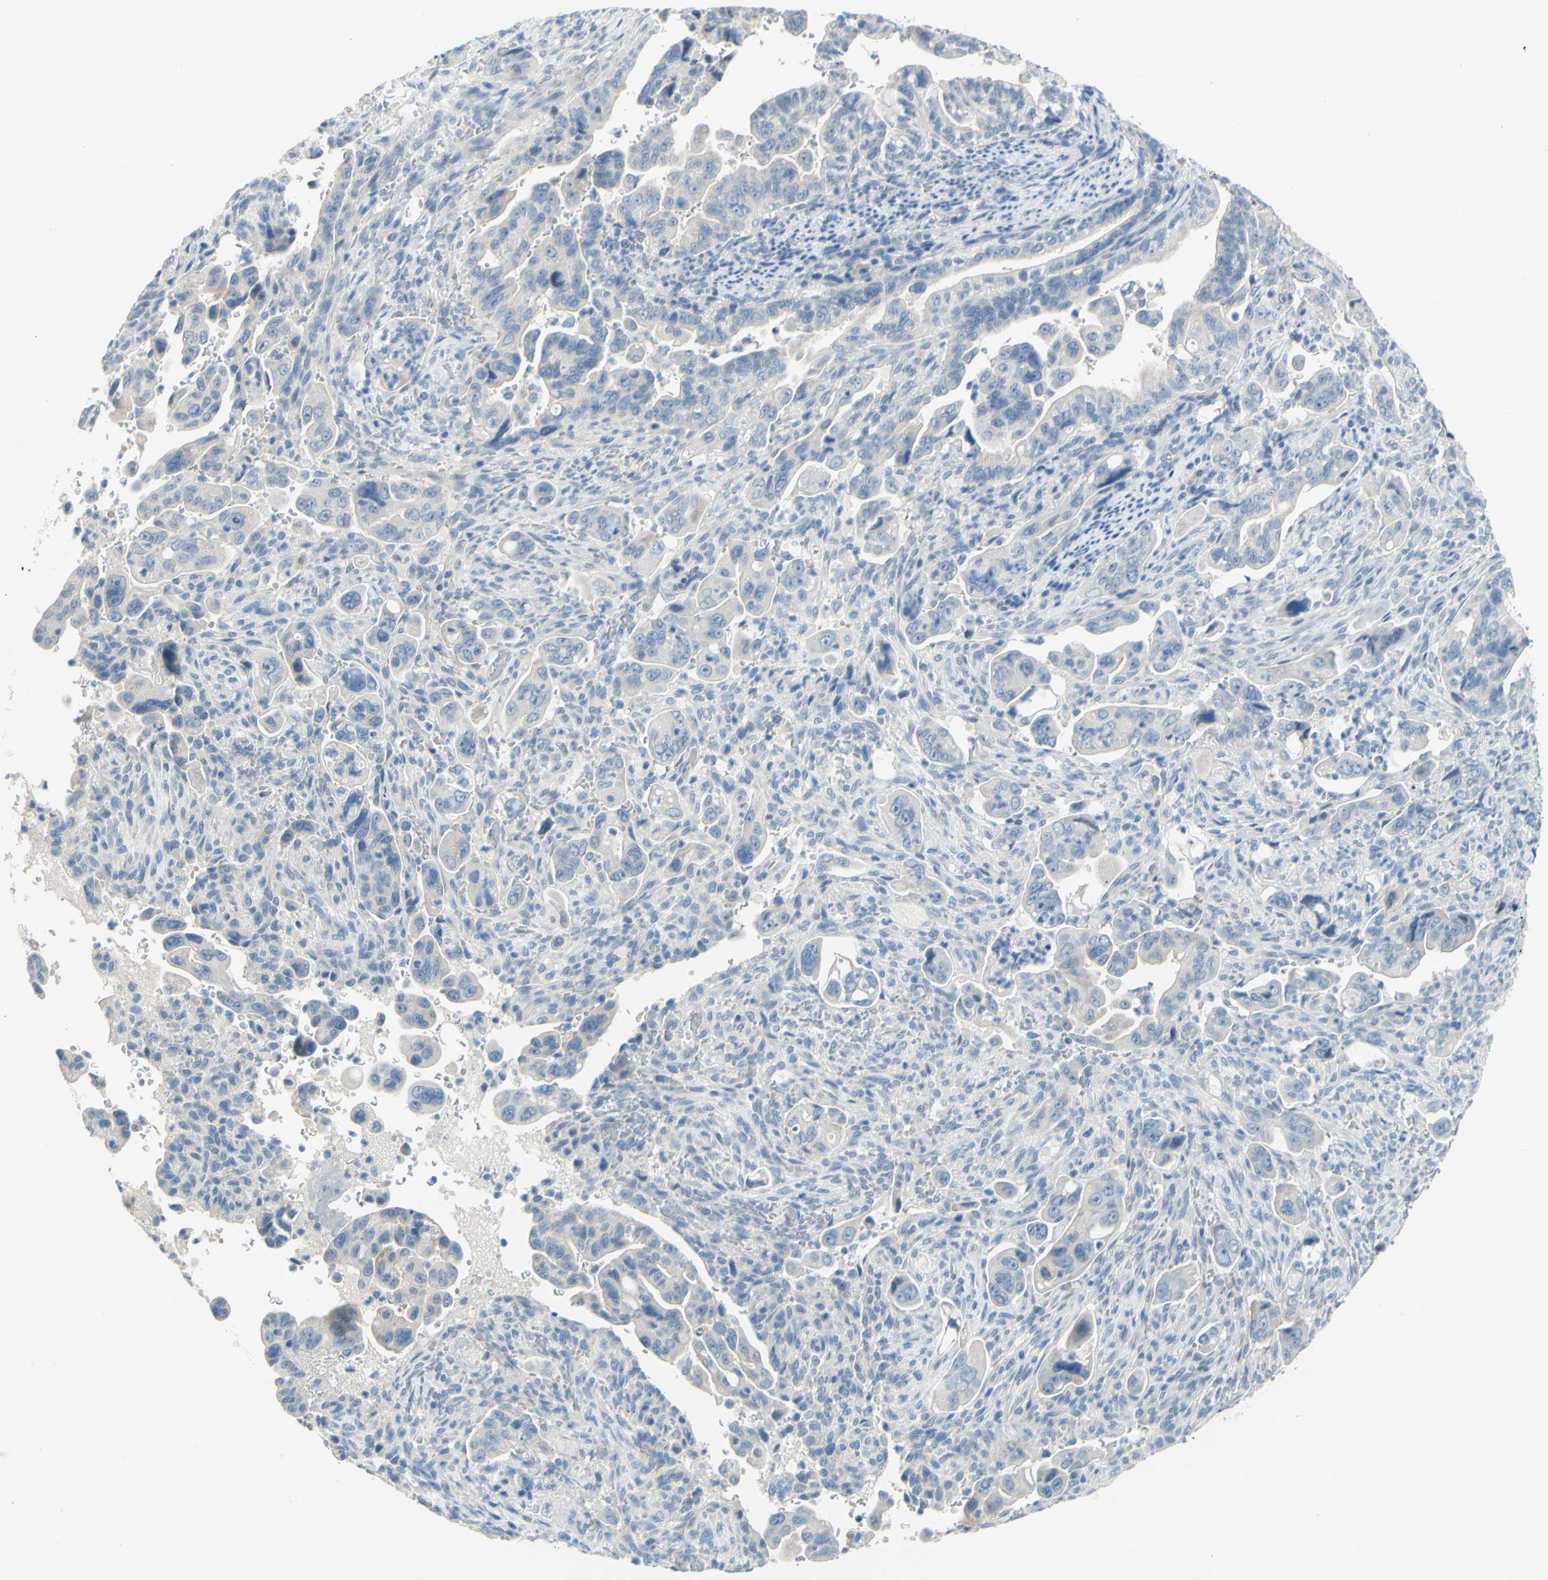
{"staining": {"intensity": "negative", "quantity": "none", "location": "none"}, "tissue": "pancreatic cancer", "cell_type": "Tumor cells", "image_type": "cancer", "snomed": [{"axis": "morphology", "description": "Adenocarcinoma, NOS"}, {"axis": "topography", "description": "Pancreas"}], "caption": "This image is of pancreatic cancer (adenocarcinoma) stained with immunohistochemistry to label a protein in brown with the nuclei are counter-stained blue. There is no staining in tumor cells.", "gene": "SLC1A2", "patient": {"sex": "male", "age": 70}}